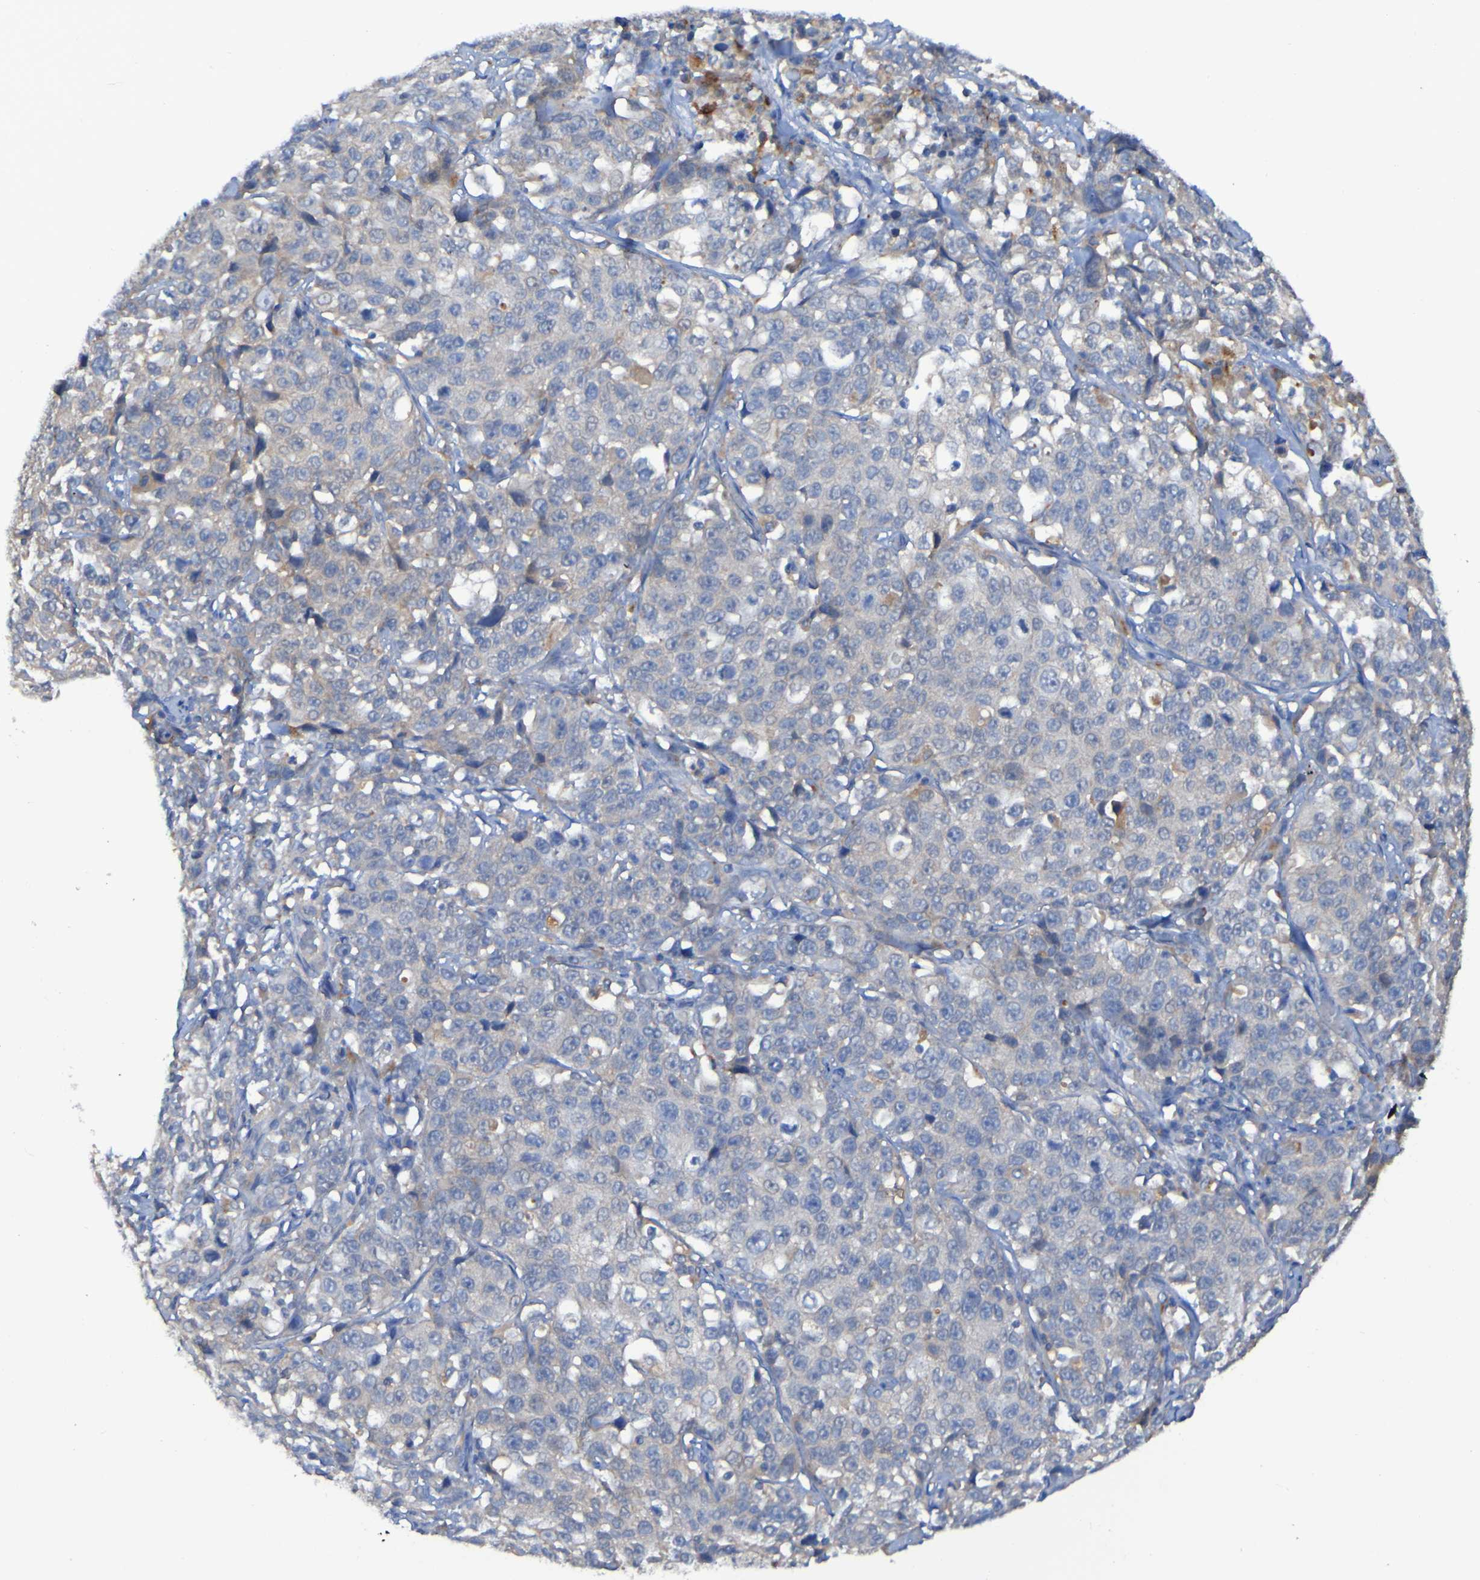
{"staining": {"intensity": "weak", "quantity": "25%-75%", "location": "cytoplasmic/membranous"}, "tissue": "stomach cancer", "cell_type": "Tumor cells", "image_type": "cancer", "snomed": [{"axis": "morphology", "description": "Normal tissue, NOS"}, {"axis": "morphology", "description": "Adenocarcinoma, NOS"}, {"axis": "topography", "description": "Stomach"}], "caption": "Tumor cells exhibit low levels of weak cytoplasmic/membranous expression in approximately 25%-75% of cells in adenocarcinoma (stomach).", "gene": "ARHGEF16", "patient": {"sex": "male", "age": 48}}